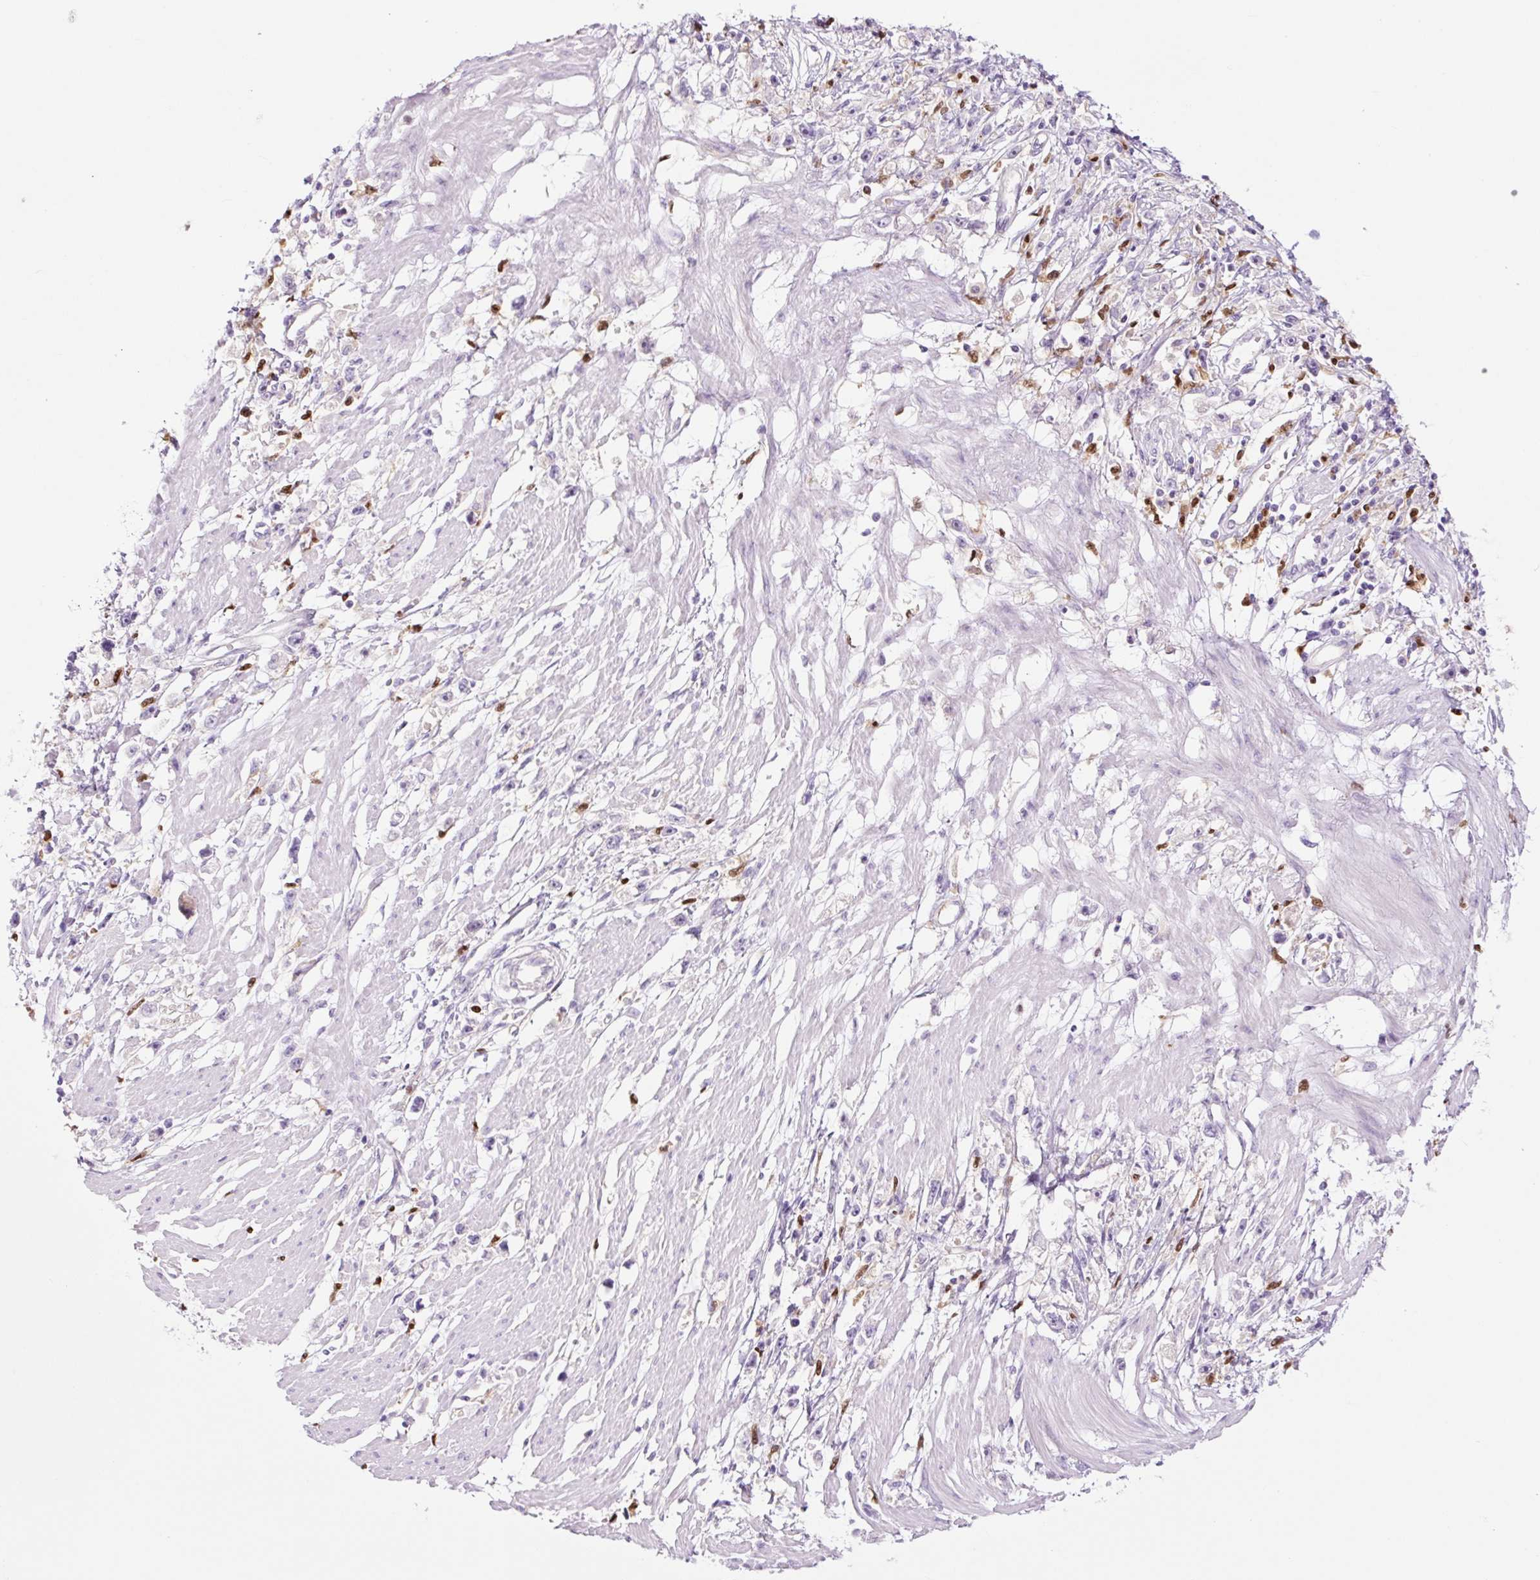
{"staining": {"intensity": "negative", "quantity": "none", "location": "none"}, "tissue": "stomach cancer", "cell_type": "Tumor cells", "image_type": "cancer", "snomed": [{"axis": "morphology", "description": "Adenocarcinoma, NOS"}, {"axis": "topography", "description": "Stomach"}], "caption": "Immunohistochemistry image of neoplastic tissue: adenocarcinoma (stomach) stained with DAB demonstrates no significant protein expression in tumor cells. (DAB IHC visualized using brightfield microscopy, high magnification).", "gene": "SPI1", "patient": {"sex": "female", "age": 59}}